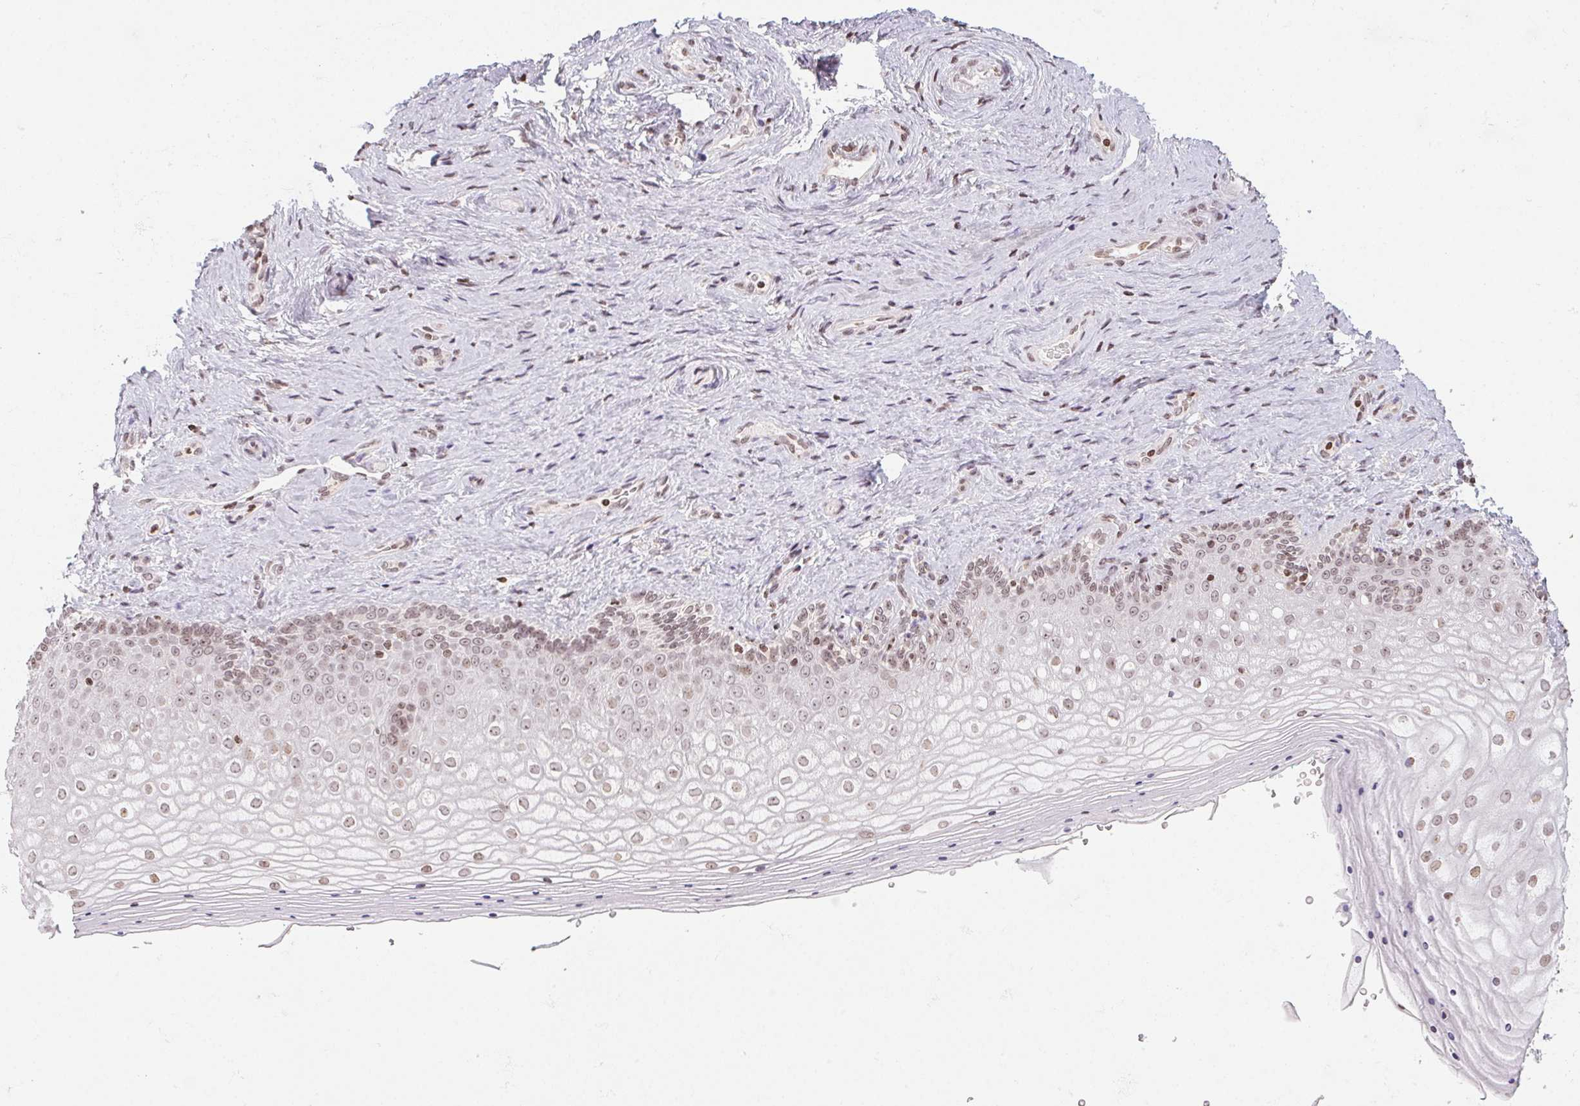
{"staining": {"intensity": "moderate", "quantity": "25%-75%", "location": "nuclear"}, "tissue": "vagina", "cell_type": "Squamous epithelial cells", "image_type": "normal", "snomed": [{"axis": "morphology", "description": "Normal tissue, NOS"}, {"axis": "topography", "description": "Vagina"}], "caption": "Vagina stained for a protein demonstrates moderate nuclear positivity in squamous epithelial cells. The staining is performed using DAB (3,3'-diaminobenzidine) brown chromogen to label protein expression. The nuclei are counter-stained blue using hematoxylin.", "gene": "RNF181", "patient": {"sex": "female", "age": 42}}